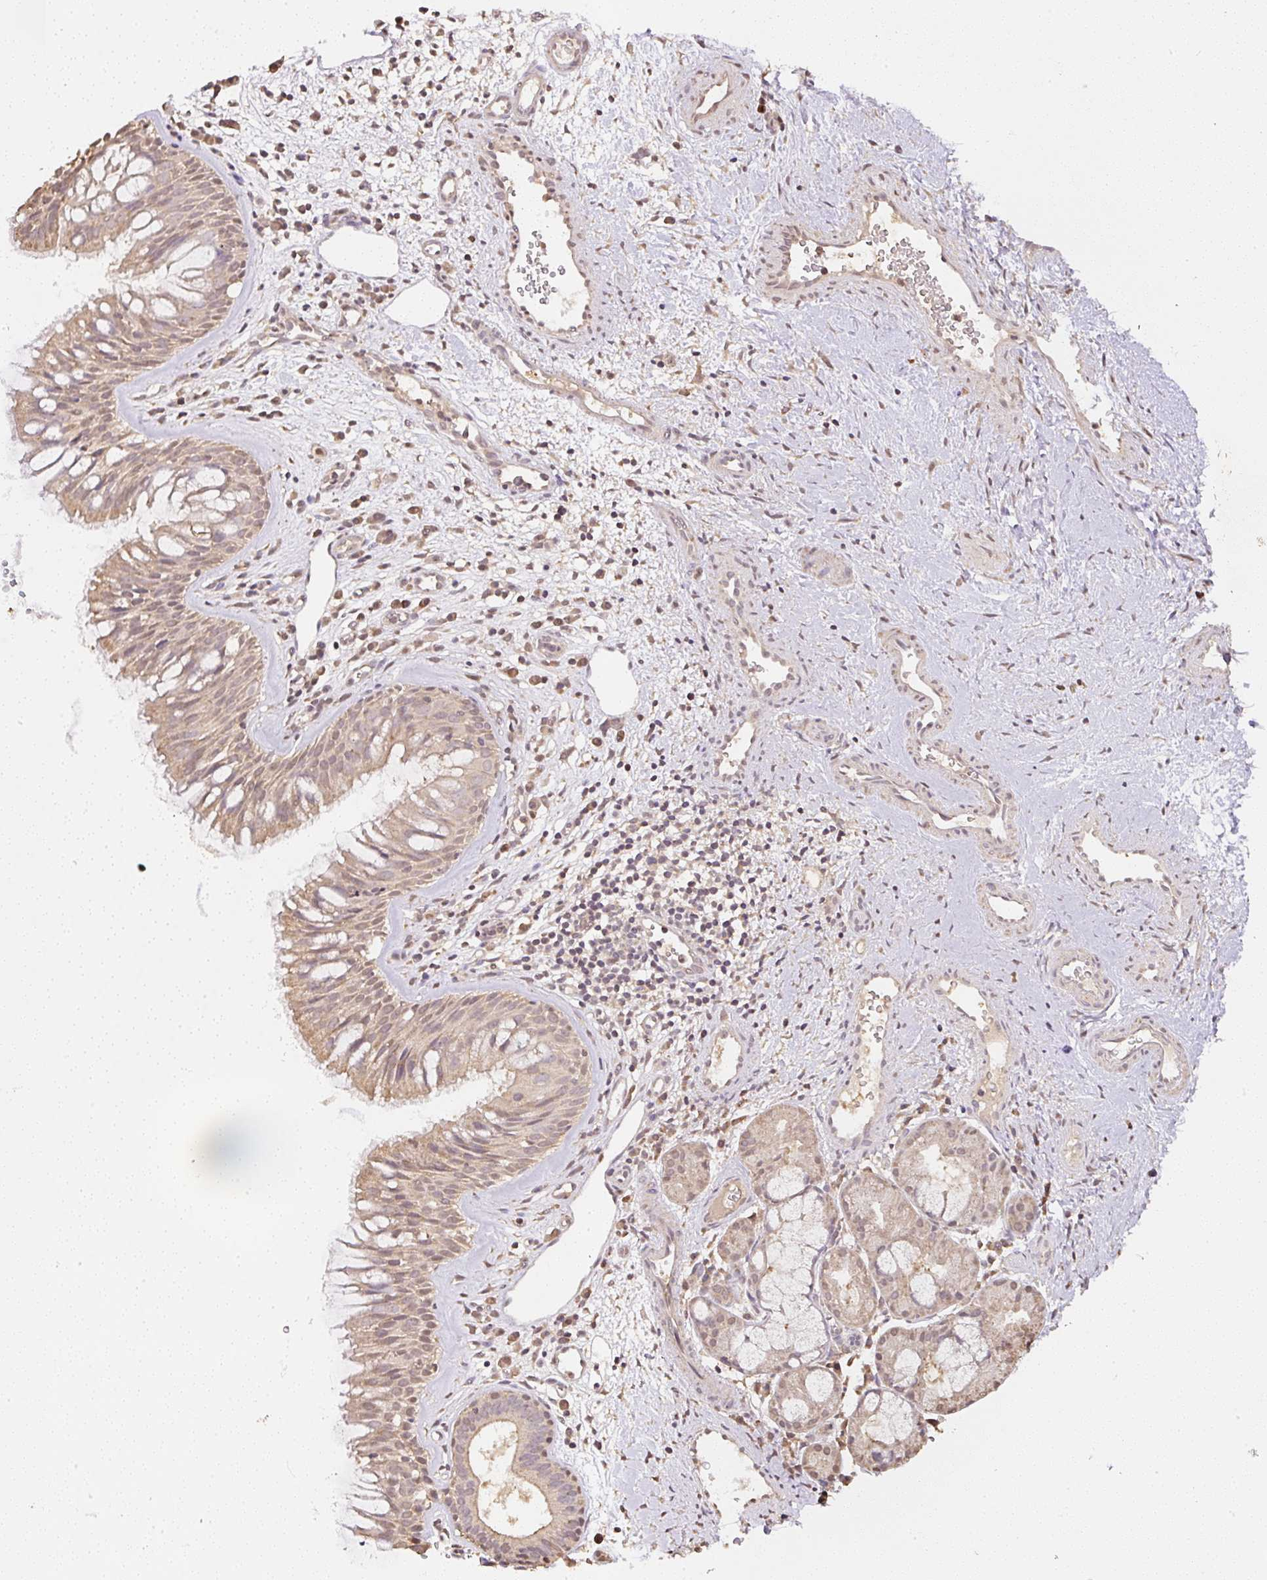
{"staining": {"intensity": "moderate", "quantity": ">75%", "location": "cytoplasmic/membranous,nuclear"}, "tissue": "nasopharynx", "cell_type": "Respiratory epithelial cells", "image_type": "normal", "snomed": [{"axis": "morphology", "description": "Normal tissue, NOS"}, {"axis": "topography", "description": "Nasopharynx"}], "caption": "Respiratory epithelial cells display moderate cytoplasmic/membranous,nuclear staining in about >75% of cells in benign nasopharynx.", "gene": "TMEM170B", "patient": {"sex": "male", "age": 65}}